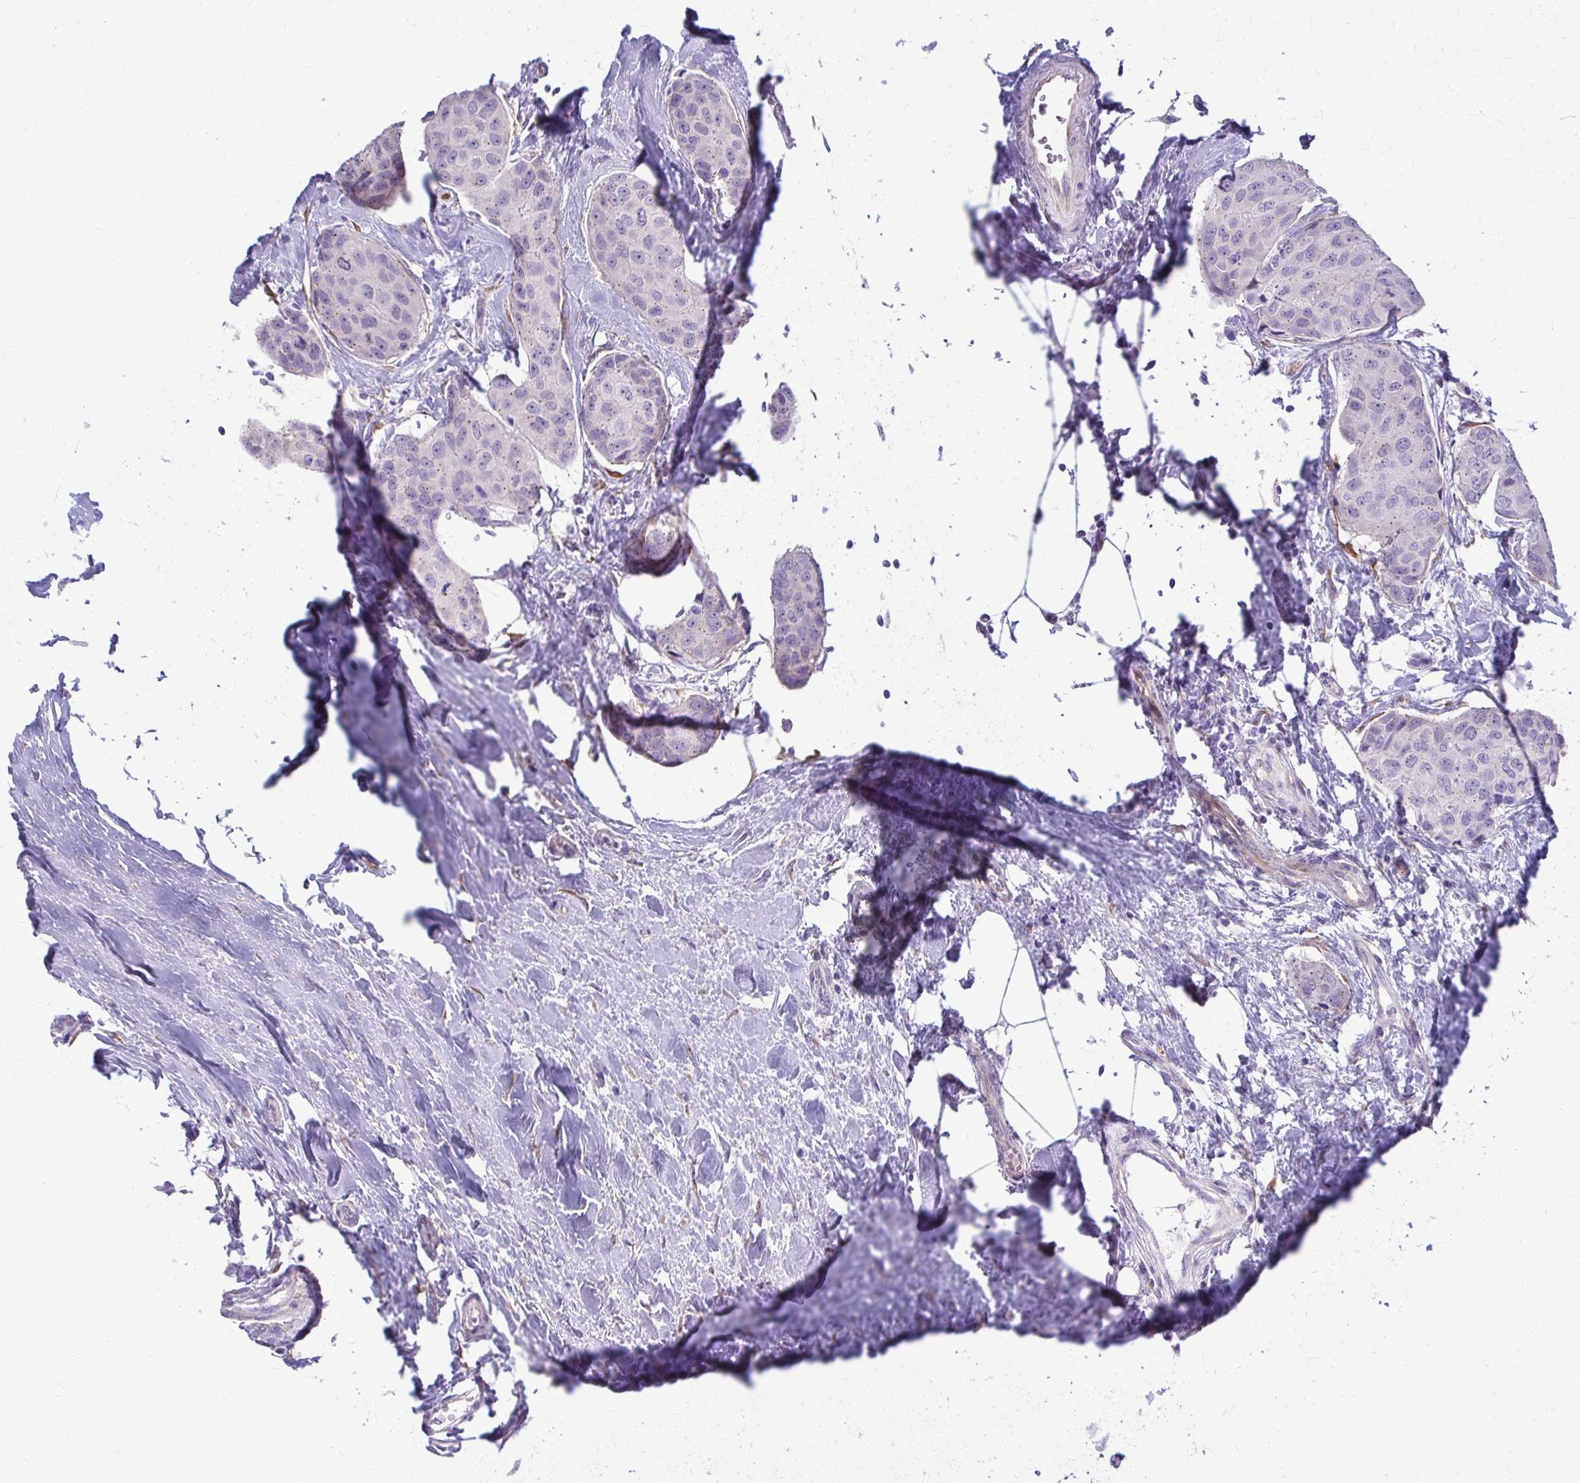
{"staining": {"intensity": "negative", "quantity": "none", "location": "none"}, "tissue": "breast cancer", "cell_type": "Tumor cells", "image_type": "cancer", "snomed": [{"axis": "morphology", "description": "Duct carcinoma"}, {"axis": "topography", "description": "Breast"}], "caption": "Immunohistochemical staining of human breast intraductal carcinoma exhibits no significant expression in tumor cells. (IHC, brightfield microscopy, high magnification).", "gene": "DEPP1", "patient": {"sex": "female", "age": 80}}